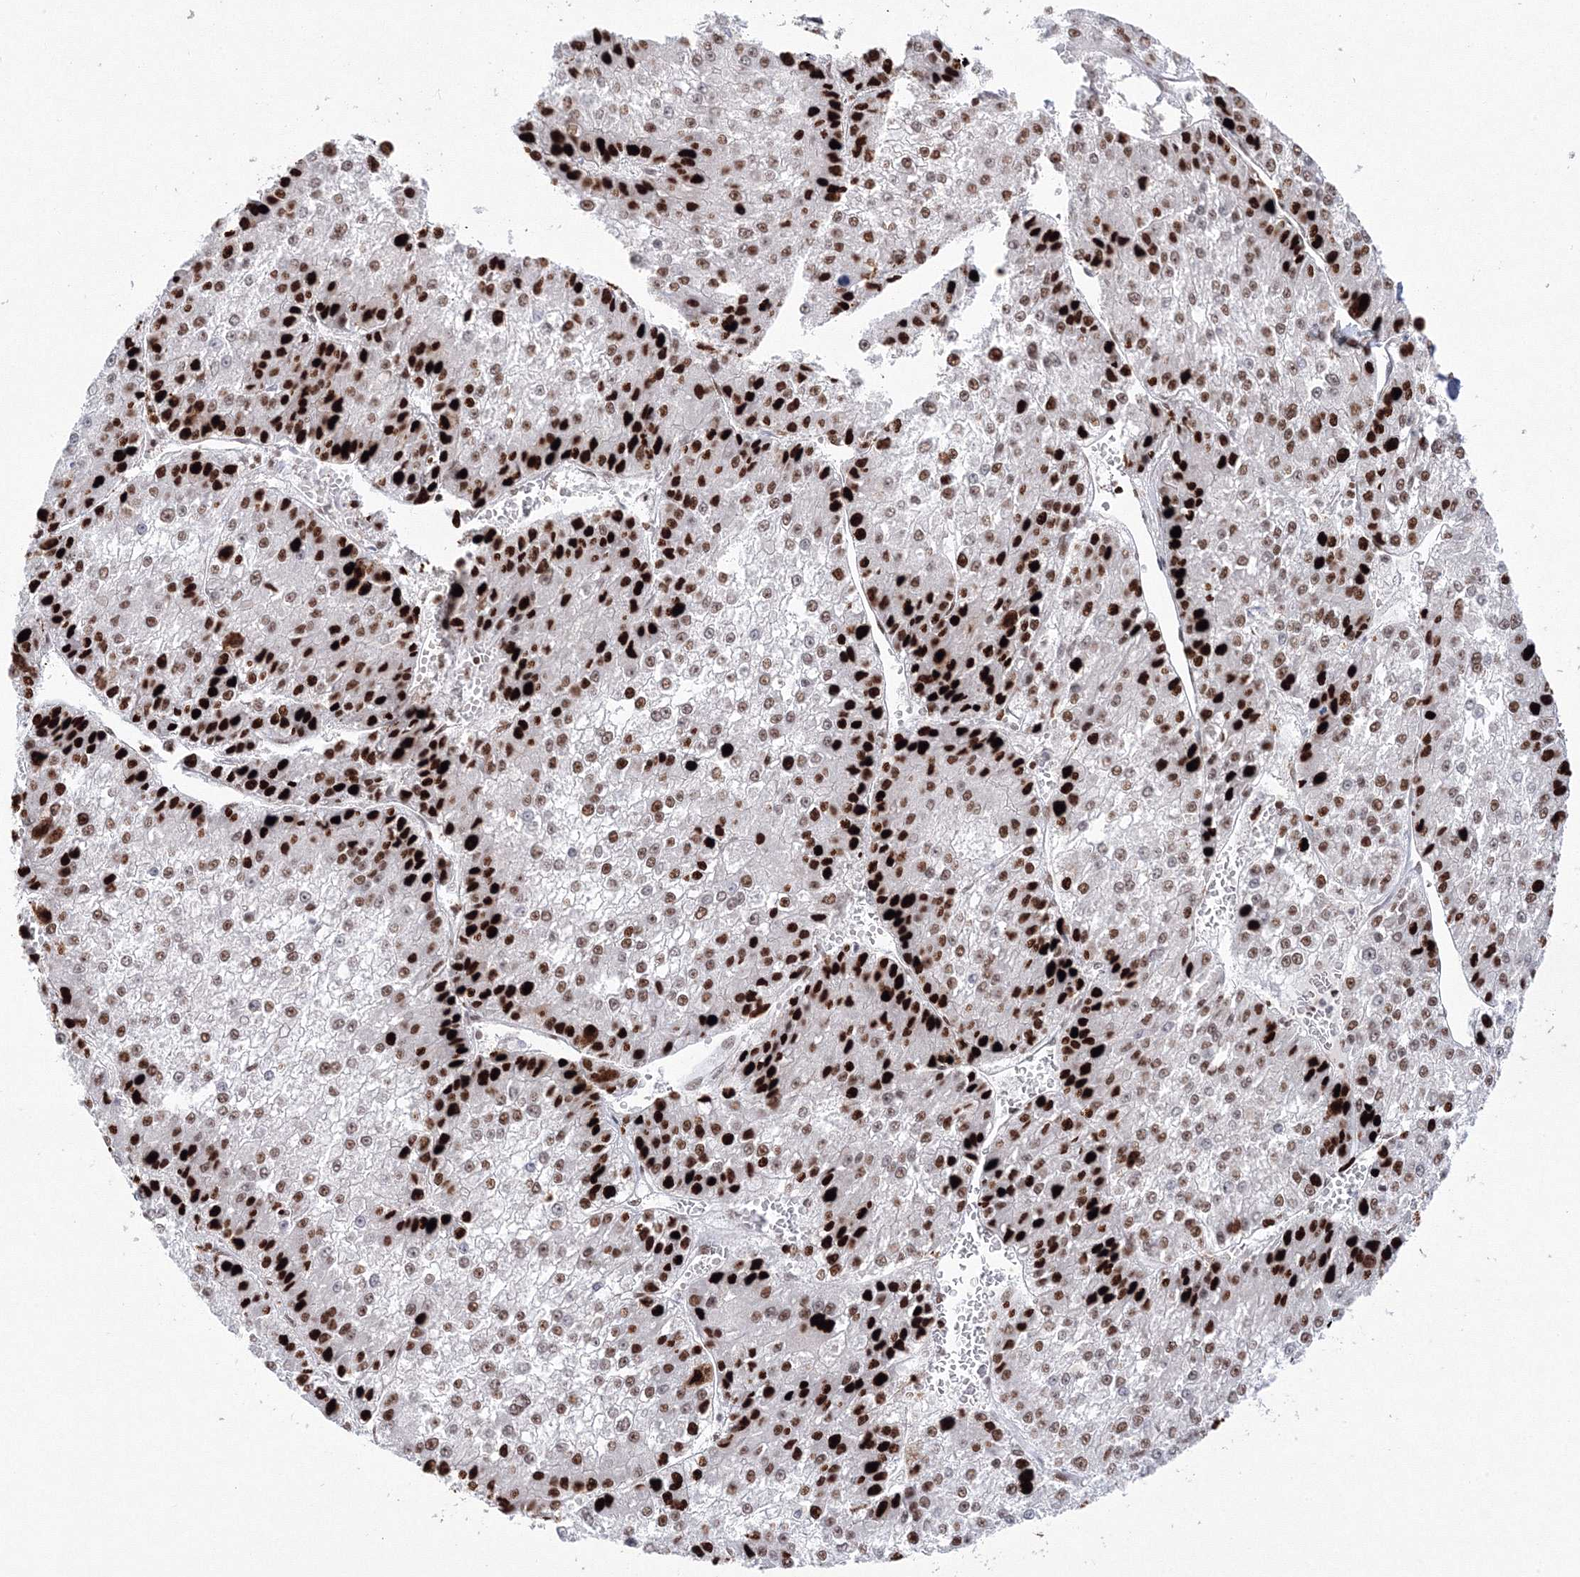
{"staining": {"intensity": "strong", "quantity": "25%-75%", "location": "nuclear"}, "tissue": "liver cancer", "cell_type": "Tumor cells", "image_type": "cancer", "snomed": [{"axis": "morphology", "description": "Carcinoma, Hepatocellular, NOS"}, {"axis": "topography", "description": "Liver"}], "caption": "Immunohistochemistry (IHC) micrograph of neoplastic tissue: liver hepatocellular carcinoma stained using immunohistochemistry (IHC) exhibits high levels of strong protein expression localized specifically in the nuclear of tumor cells, appearing as a nuclear brown color.", "gene": "LIG1", "patient": {"sex": "female", "age": 73}}